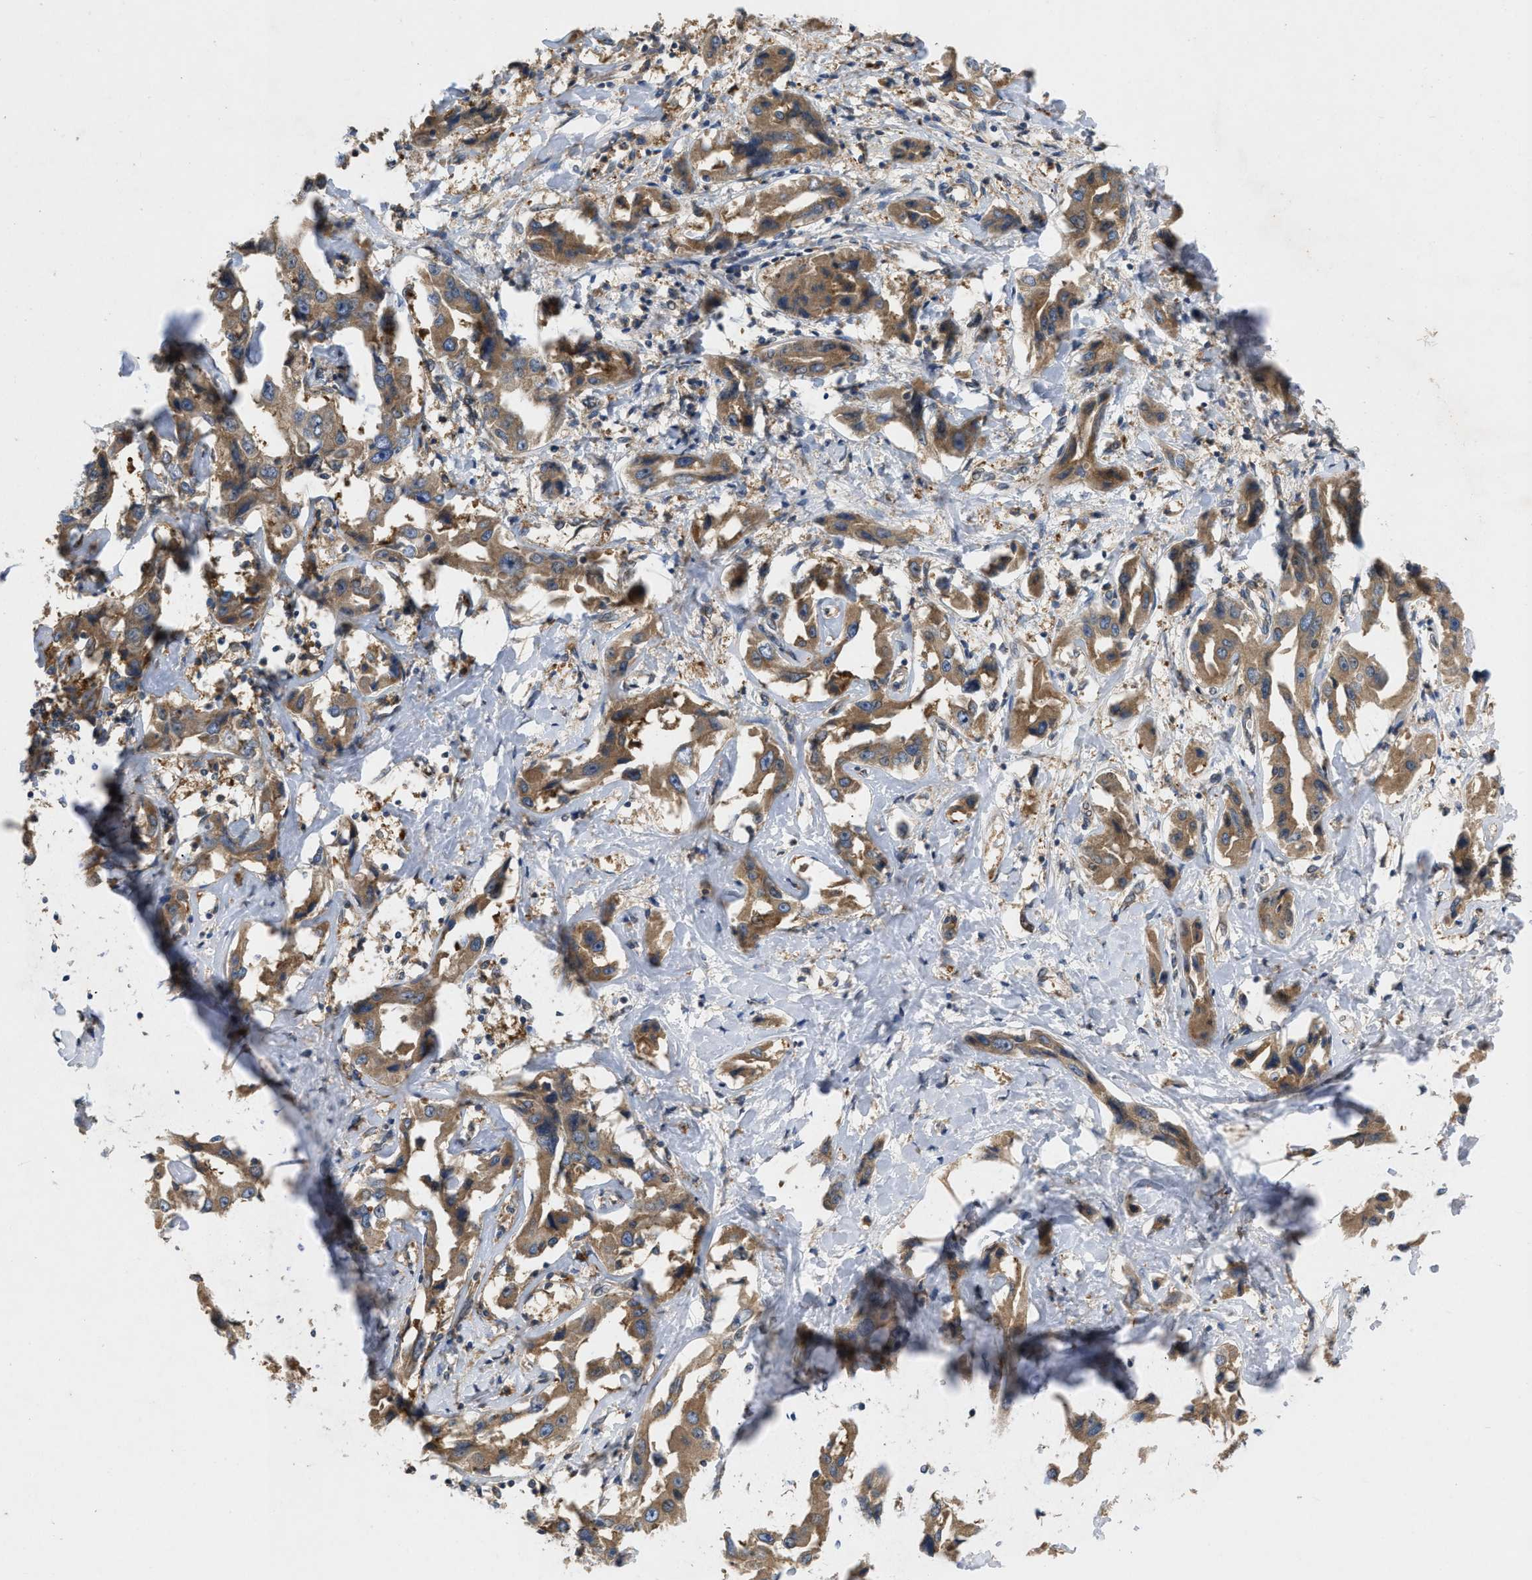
{"staining": {"intensity": "moderate", "quantity": ">75%", "location": "cytoplasmic/membranous"}, "tissue": "liver cancer", "cell_type": "Tumor cells", "image_type": "cancer", "snomed": [{"axis": "morphology", "description": "Cholangiocarcinoma"}, {"axis": "topography", "description": "Liver"}], "caption": "A photomicrograph of human liver cancer stained for a protein reveals moderate cytoplasmic/membranous brown staining in tumor cells.", "gene": "TMEM131", "patient": {"sex": "male", "age": 59}}